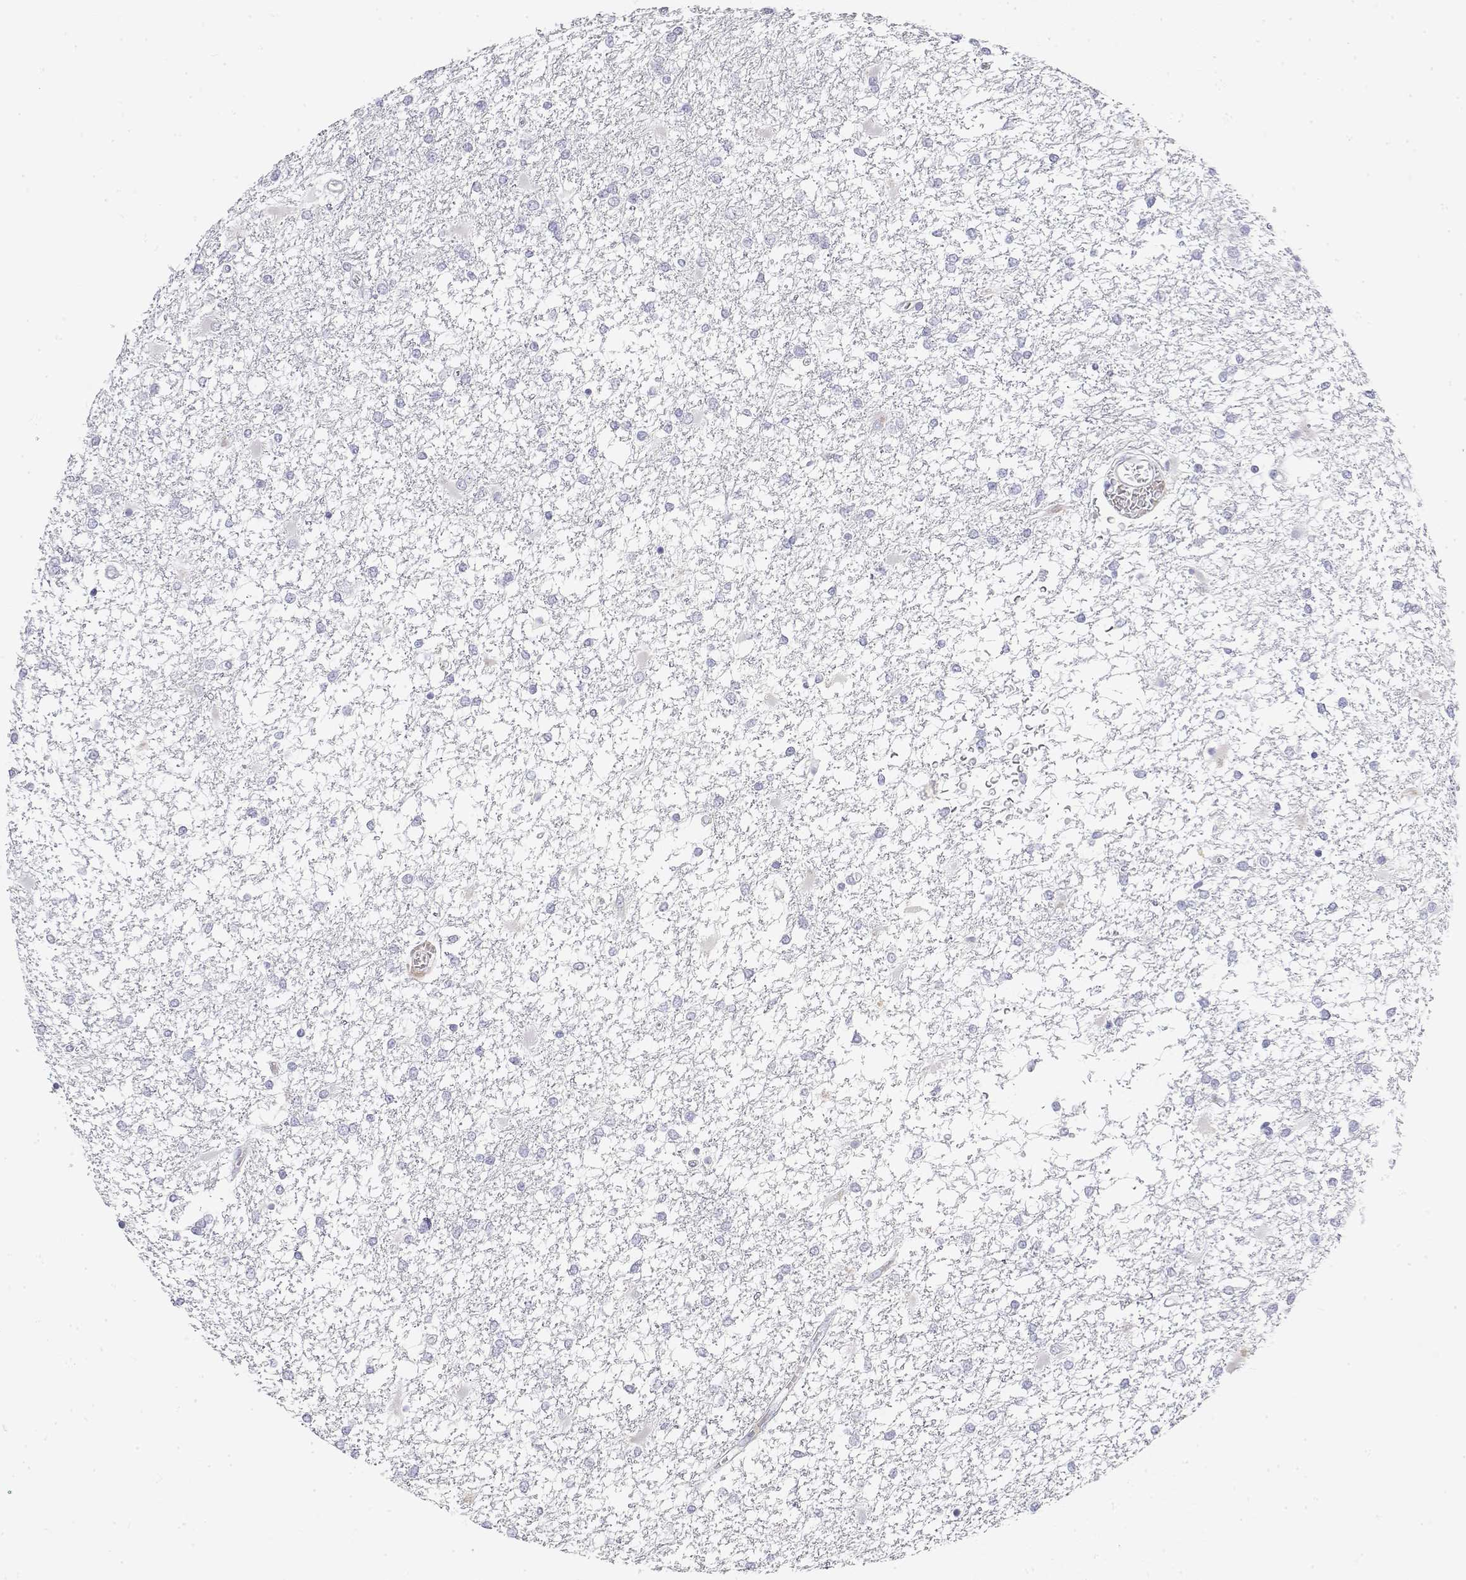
{"staining": {"intensity": "negative", "quantity": "none", "location": "none"}, "tissue": "glioma", "cell_type": "Tumor cells", "image_type": "cancer", "snomed": [{"axis": "morphology", "description": "Glioma, malignant, High grade"}, {"axis": "topography", "description": "Cerebral cortex"}], "caption": "Immunohistochemical staining of human high-grade glioma (malignant) displays no significant positivity in tumor cells.", "gene": "MISP", "patient": {"sex": "male", "age": 79}}